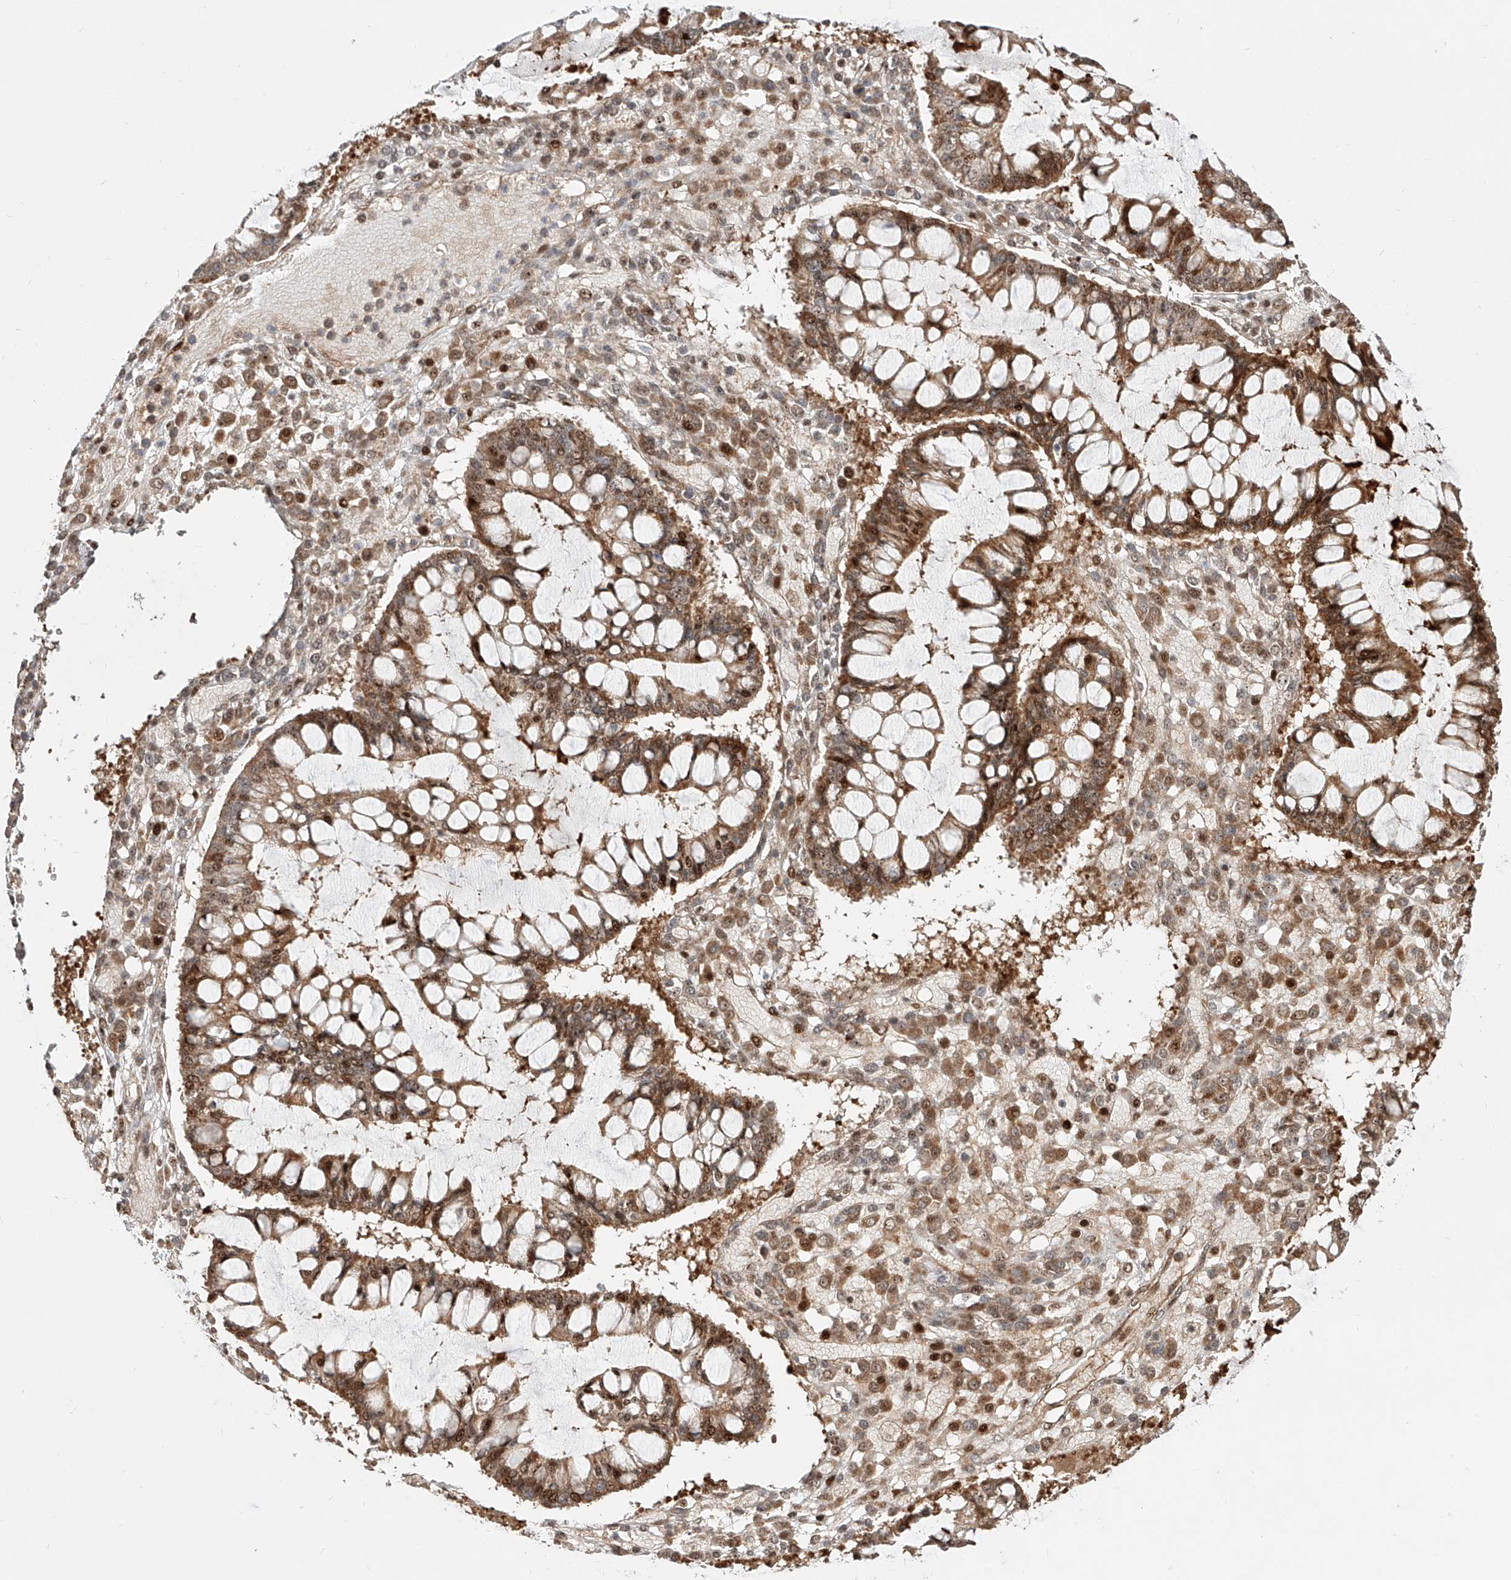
{"staining": {"intensity": "moderate", "quantity": ">75%", "location": "cytoplasmic/membranous,nuclear"}, "tissue": "ovarian cancer", "cell_type": "Tumor cells", "image_type": "cancer", "snomed": [{"axis": "morphology", "description": "Cystadenocarcinoma, mucinous, NOS"}, {"axis": "topography", "description": "Ovary"}], "caption": "Protein expression analysis of human ovarian cancer (mucinous cystadenocarcinoma) reveals moderate cytoplasmic/membranous and nuclear expression in approximately >75% of tumor cells. The staining is performed using DAB brown chromogen to label protein expression. The nuclei are counter-stained blue using hematoxylin.", "gene": "ZNF710", "patient": {"sex": "female", "age": 73}}